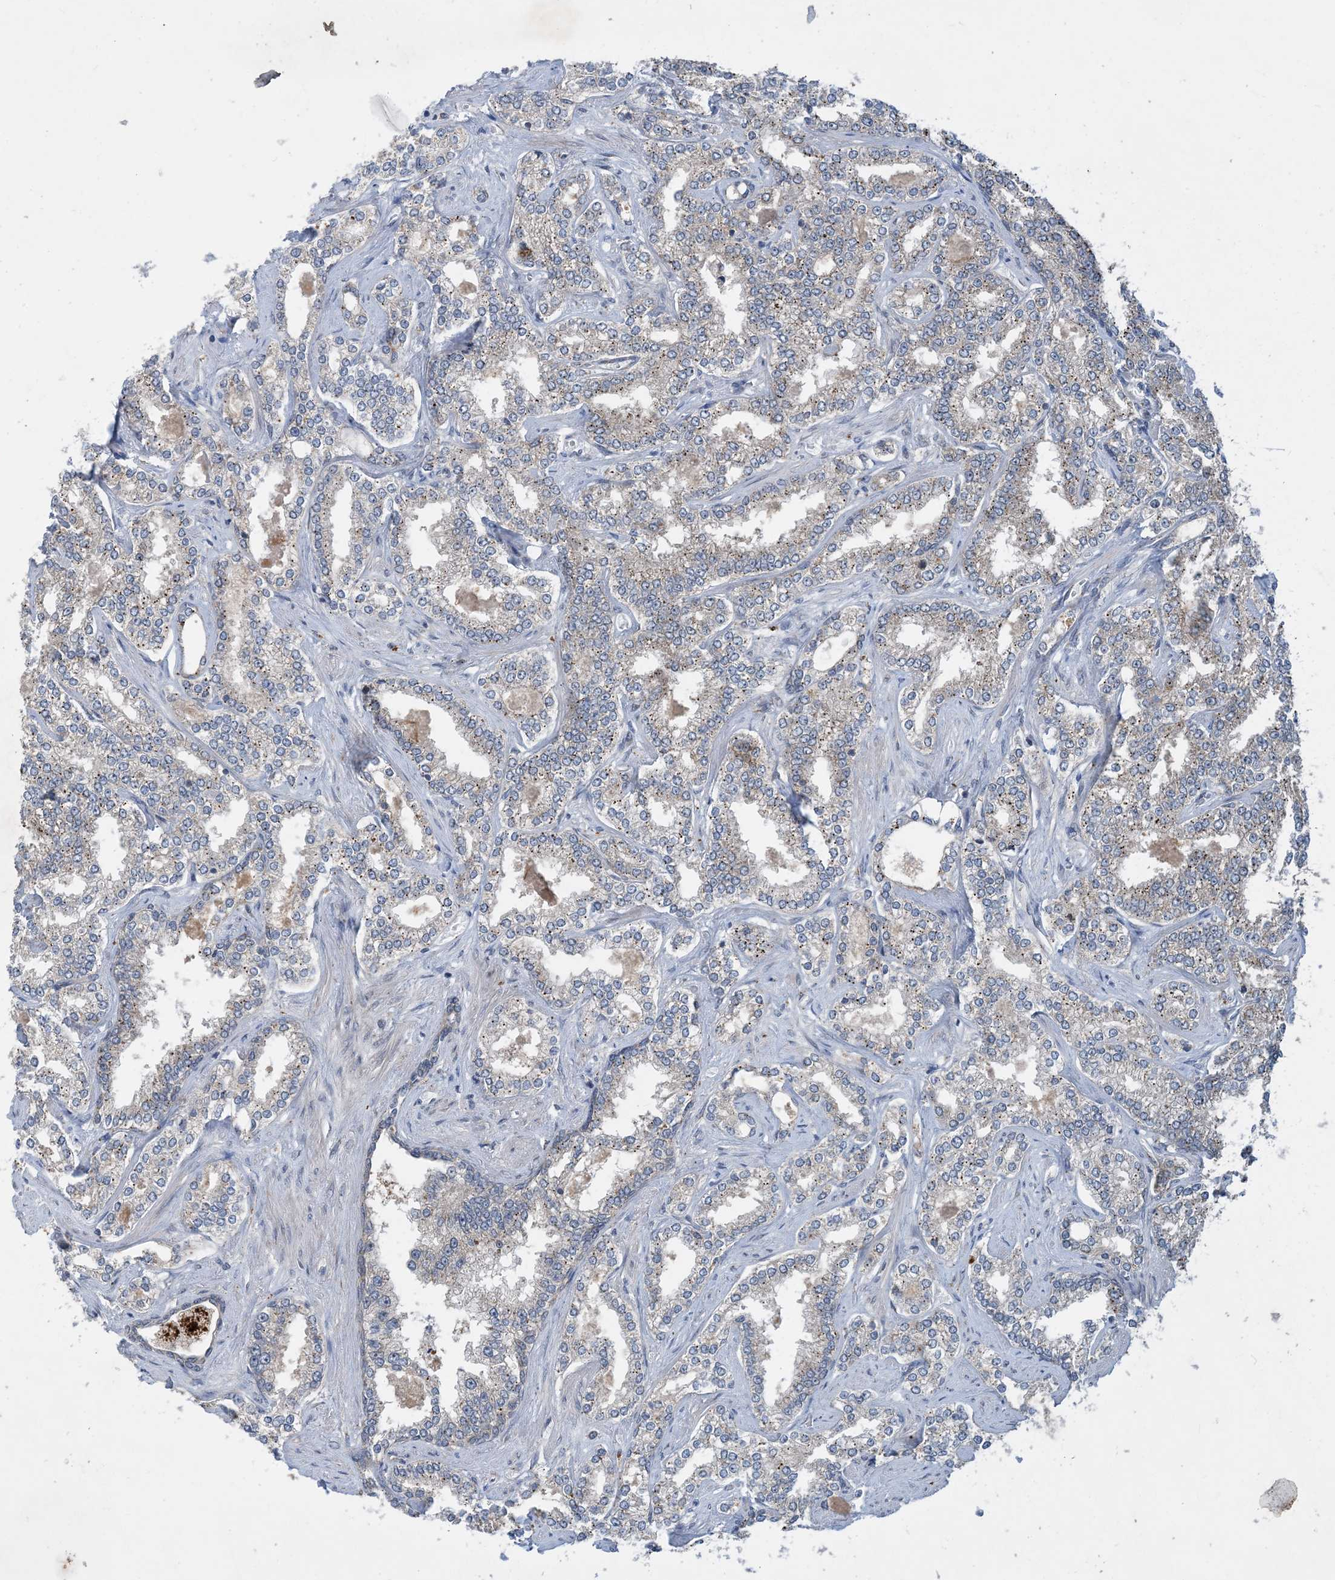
{"staining": {"intensity": "moderate", "quantity": "25%-75%", "location": "cytoplasmic/membranous"}, "tissue": "prostate cancer", "cell_type": "Tumor cells", "image_type": "cancer", "snomed": [{"axis": "morphology", "description": "Normal tissue, NOS"}, {"axis": "morphology", "description": "Adenocarcinoma, High grade"}, {"axis": "topography", "description": "Prostate"}], "caption": "Protein analysis of prostate cancer tissue reveals moderate cytoplasmic/membranous staining in about 25%-75% of tumor cells. (DAB (3,3'-diaminobenzidine) IHC, brown staining for protein, blue staining for nuclei).", "gene": "TINAG", "patient": {"sex": "male", "age": 83}}